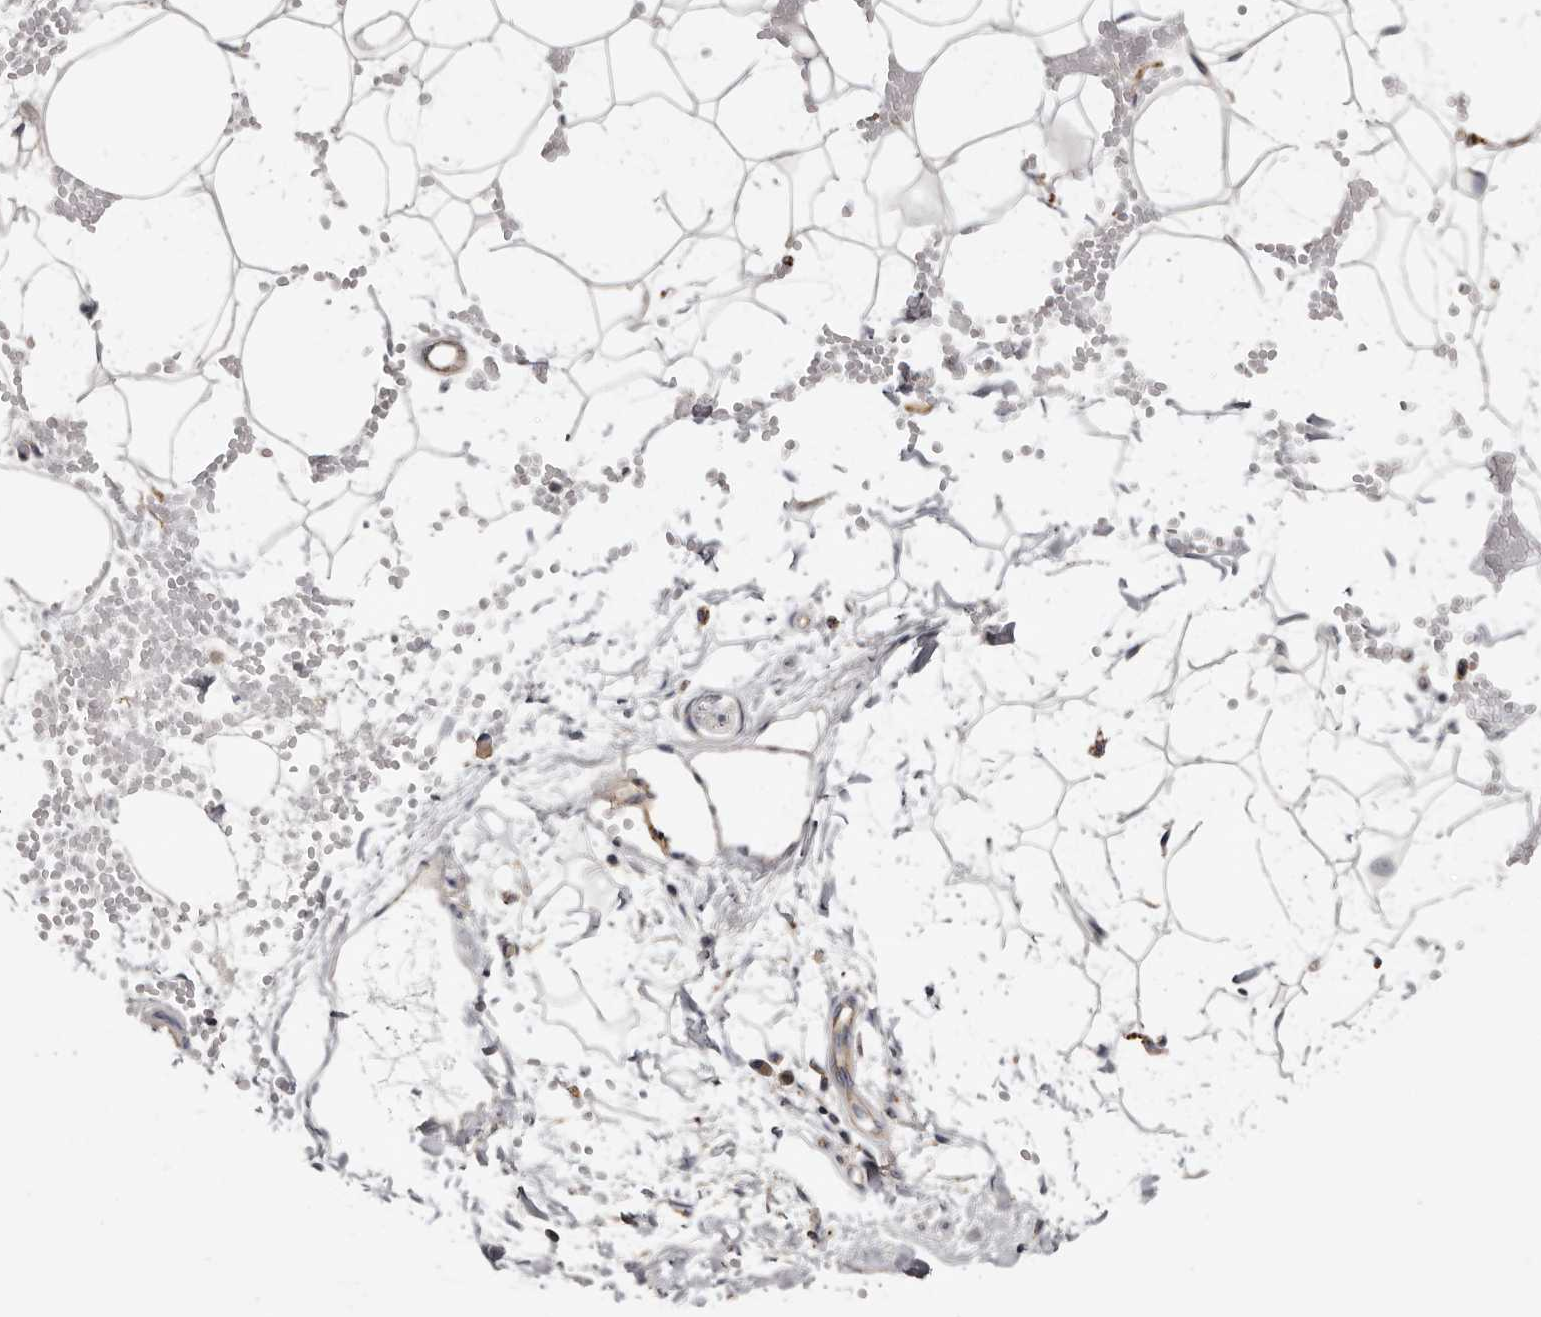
{"staining": {"intensity": "negative", "quantity": "none", "location": "none"}, "tissue": "adipose tissue", "cell_type": "Adipocytes", "image_type": "normal", "snomed": [{"axis": "morphology", "description": "Normal tissue, NOS"}, {"axis": "topography", "description": "Breast"}], "caption": "Adipocytes show no significant expression in unremarkable adipose tissue.", "gene": "INKA2", "patient": {"sex": "female", "age": 23}}